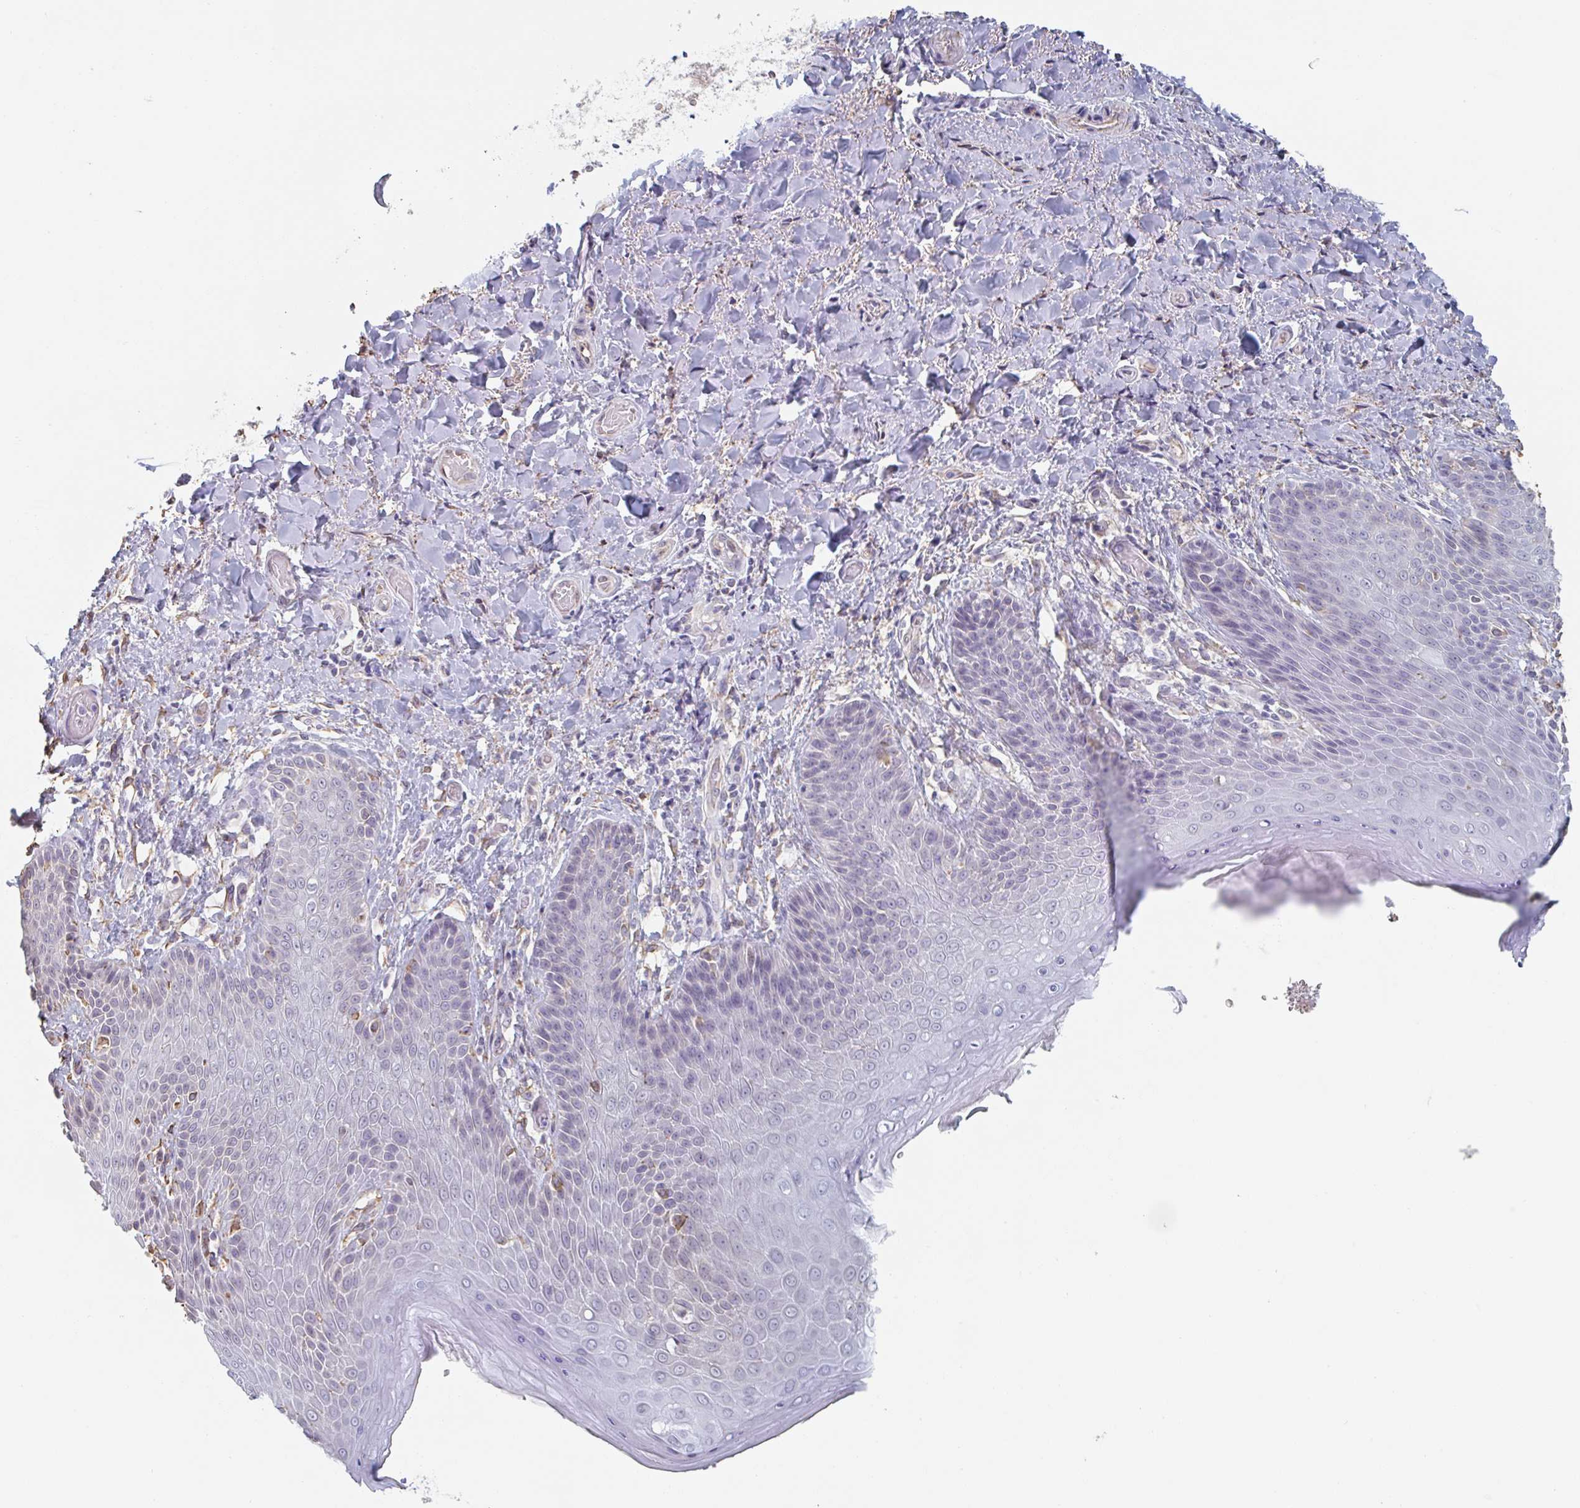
{"staining": {"intensity": "moderate", "quantity": "<25%", "location": "cytoplasmic/membranous"}, "tissue": "skin", "cell_type": "Epidermal cells", "image_type": "normal", "snomed": [{"axis": "morphology", "description": "Normal tissue, NOS"}, {"axis": "topography", "description": "Anal"}, {"axis": "topography", "description": "Peripheral nerve tissue"}], "caption": "Skin stained with DAB immunohistochemistry exhibits low levels of moderate cytoplasmic/membranous expression in approximately <25% of epidermal cells. The staining was performed using DAB (3,3'-diaminobenzidine), with brown indicating positive protein expression. Nuclei are stained blue with hematoxylin.", "gene": "RAB5IF", "patient": {"sex": "male", "age": 51}}